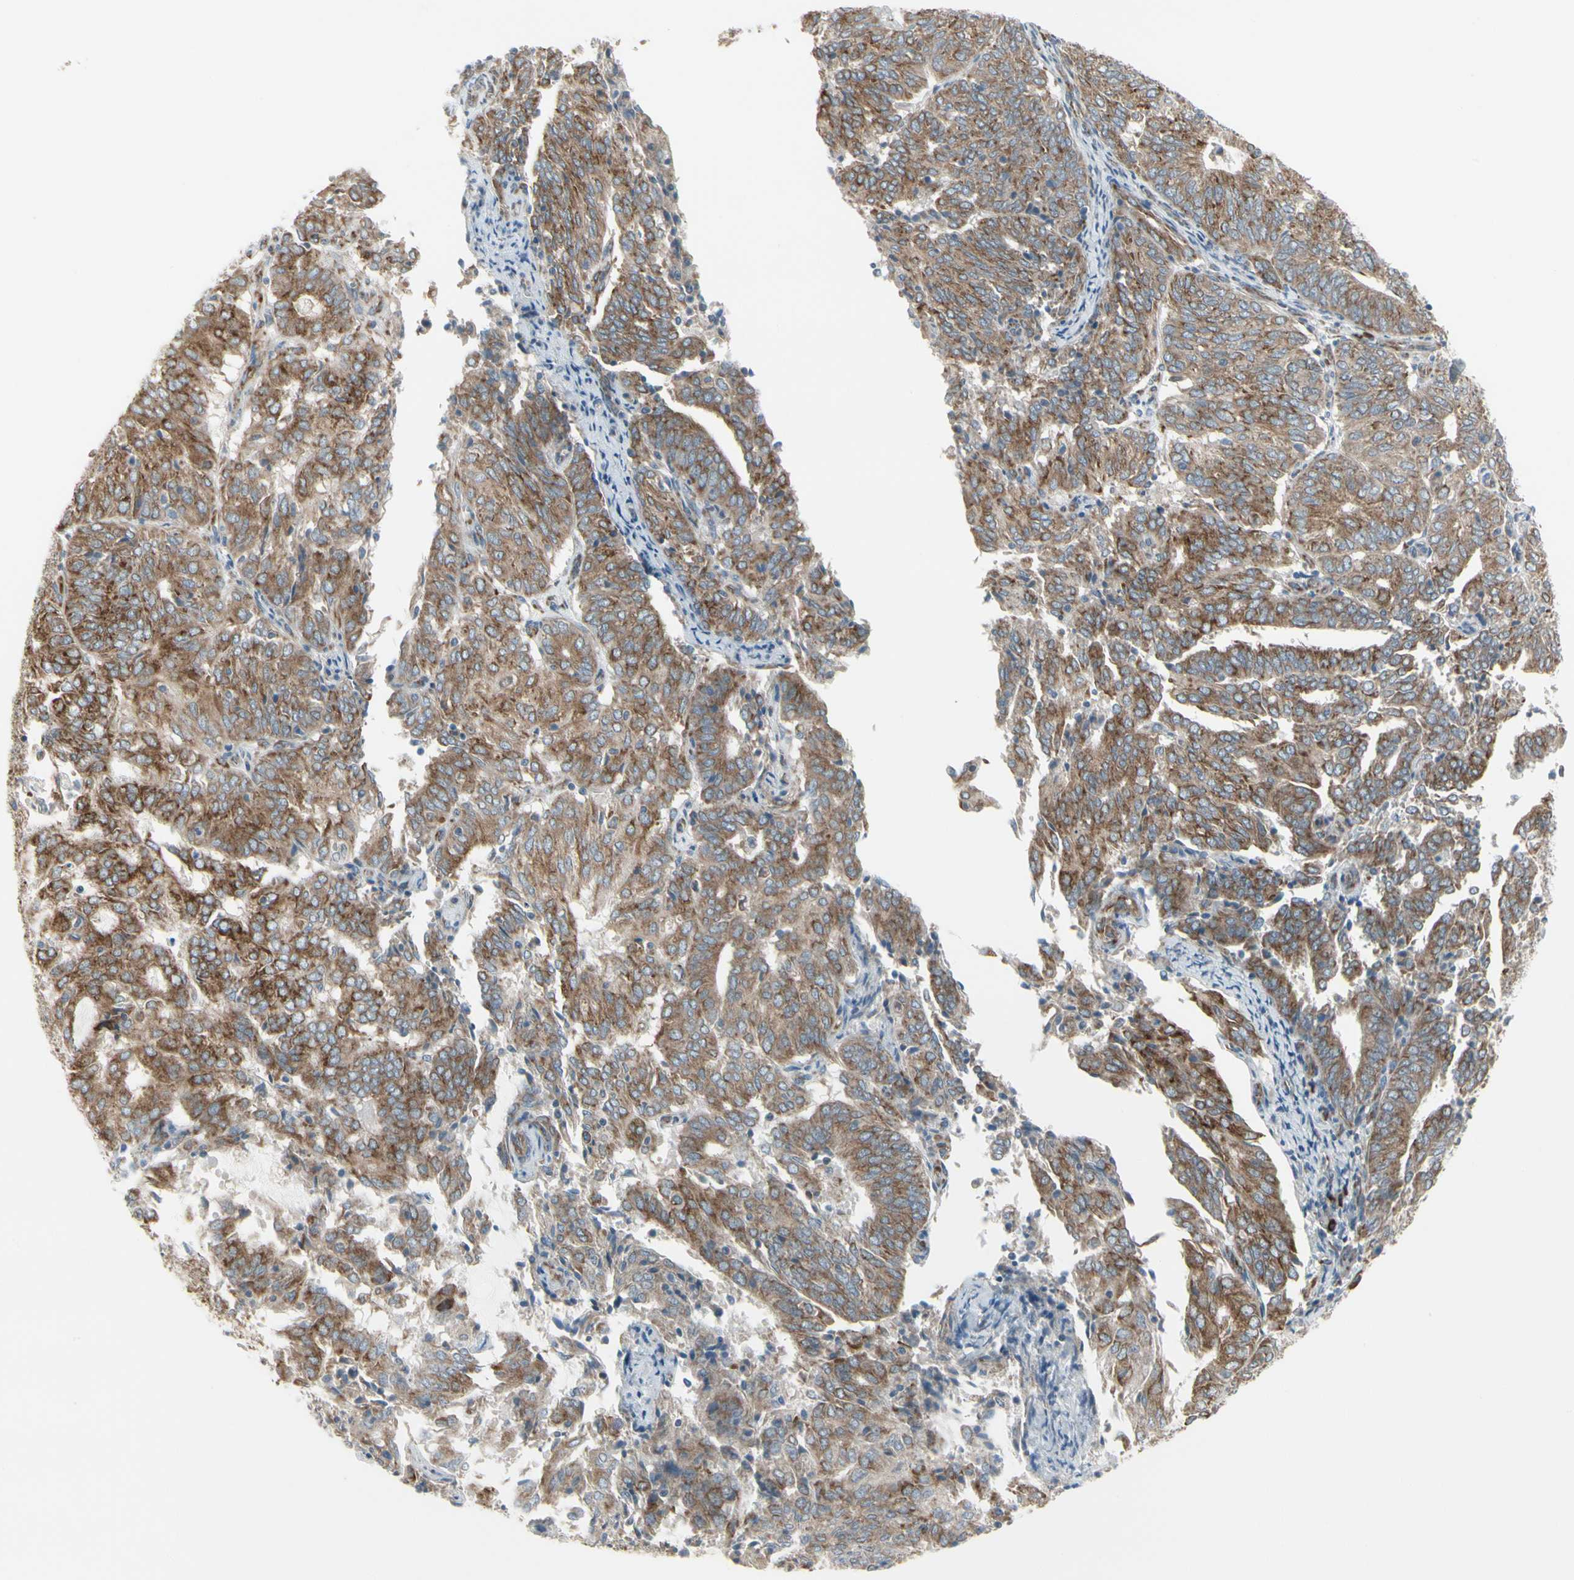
{"staining": {"intensity": "moderate", "quantity": ">75%", "location": "cytoplasmic/membranous"}, "tissue": "endometrial cancer", "cell_type": "Tumor cells", "image_type": "cancer", "snomed": [{"axis": "morphology", "description": "Adenocarcinoma, NOS"}, {"axis": "topography", "description": "Uterus"}], "caption": "Immunohistochemistry of human adenocarcinoma (endometrial) displays medium levels of moderate cytoplasmic/membranous expression in approximately >75% of tumor cells.", "gene": "FNDC3A", "patient": {"sex": "female", "age": 60}}